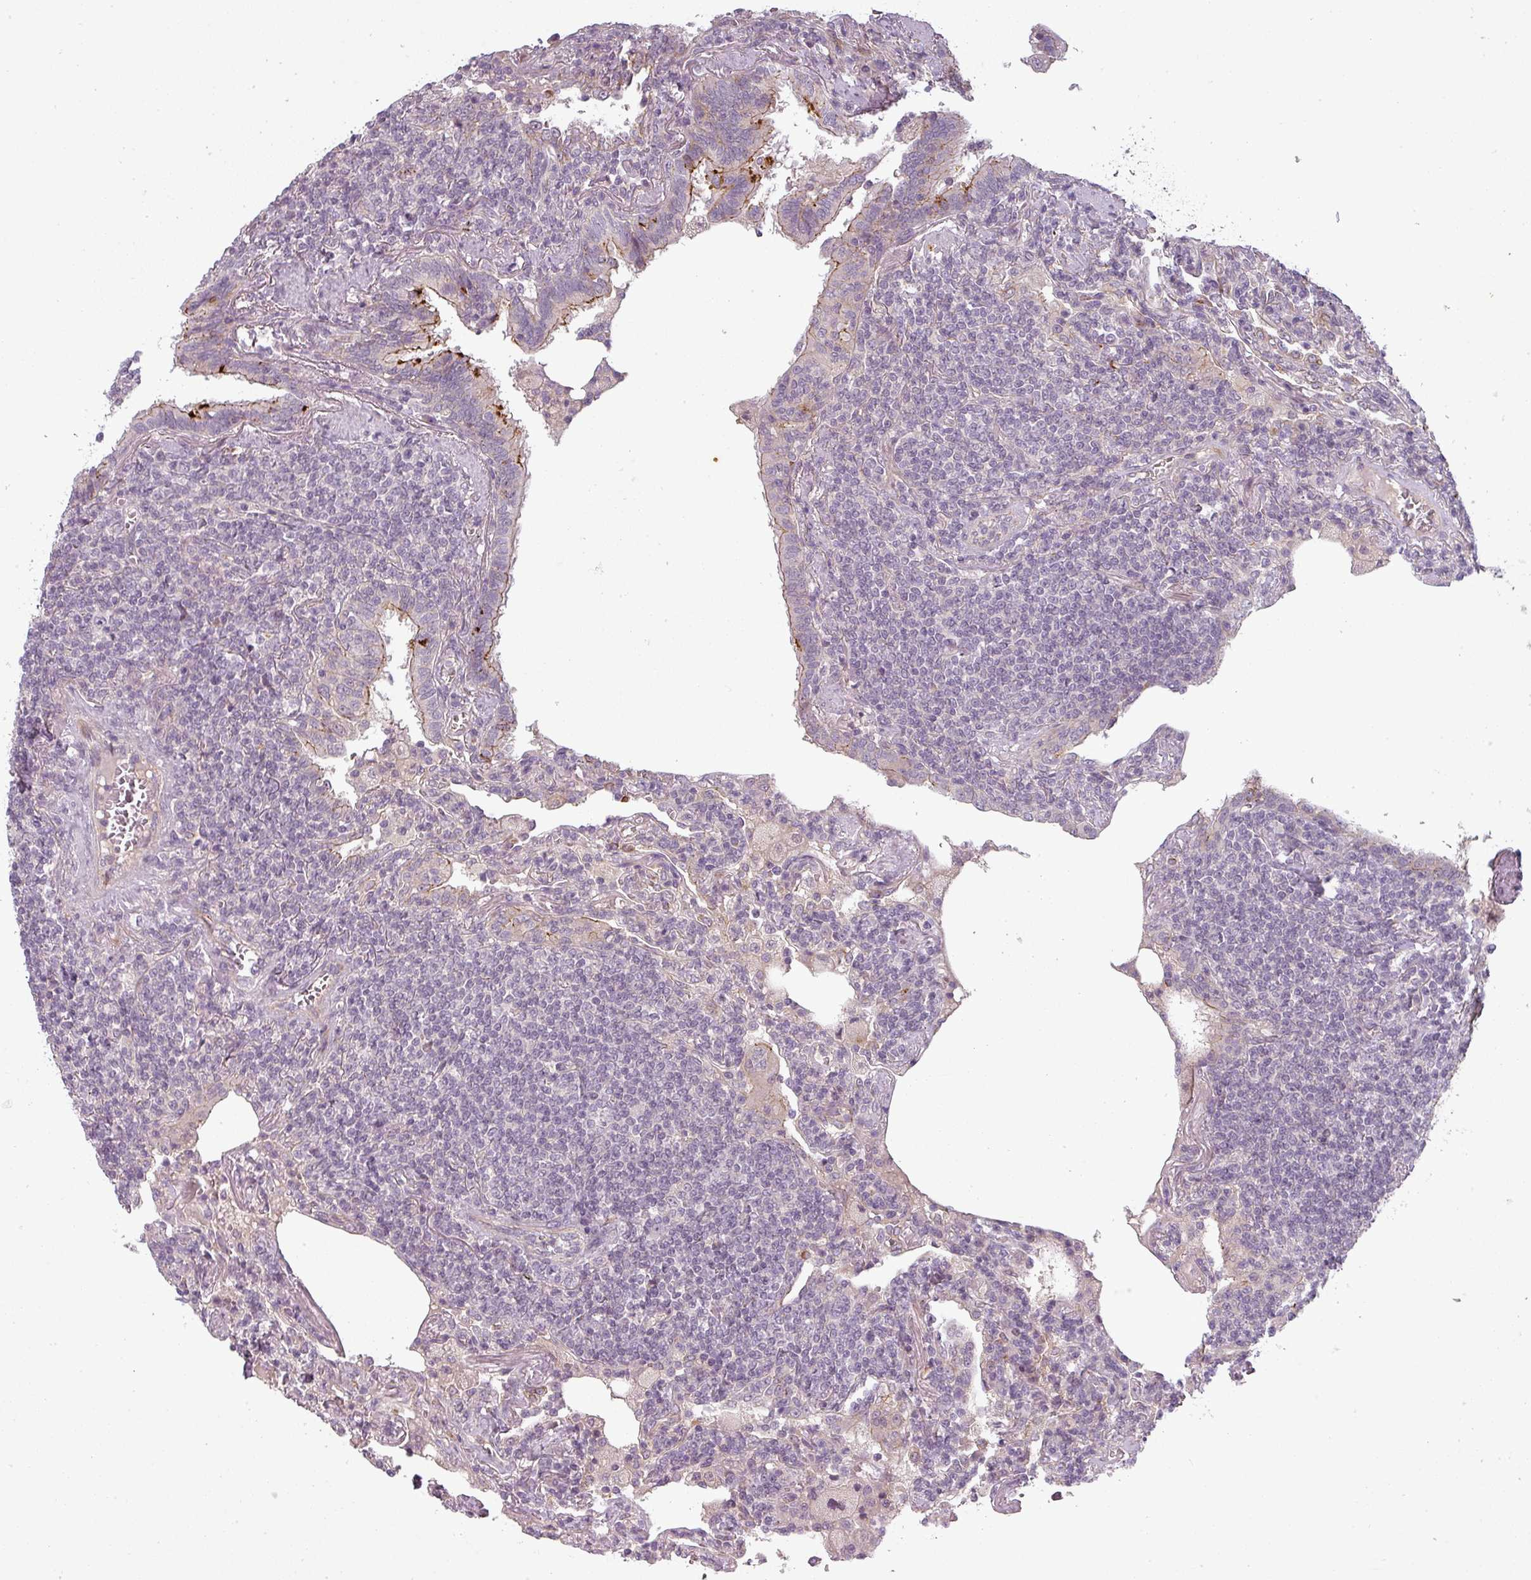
{"staining": {"intensity": "negative", "quantity": "none", "location": "none"}, "tissue": "lymphoma", "cell_type": "Tumor cells", "image_type": "cancer", "snomed": [{"axis": "morphology", "description": "Malignant lymphoma, non-Hodgkin's type, Low grade"}, {"axis": "topography", "description": "Lung"}], "caption": "The histopathology image reveals no significant staining in tumor cells of low-grade malignant lymphoma, non-Hodgkin's type.", "gene": "SLC16A9", "patient": {"sex": "female", "age": 71}}